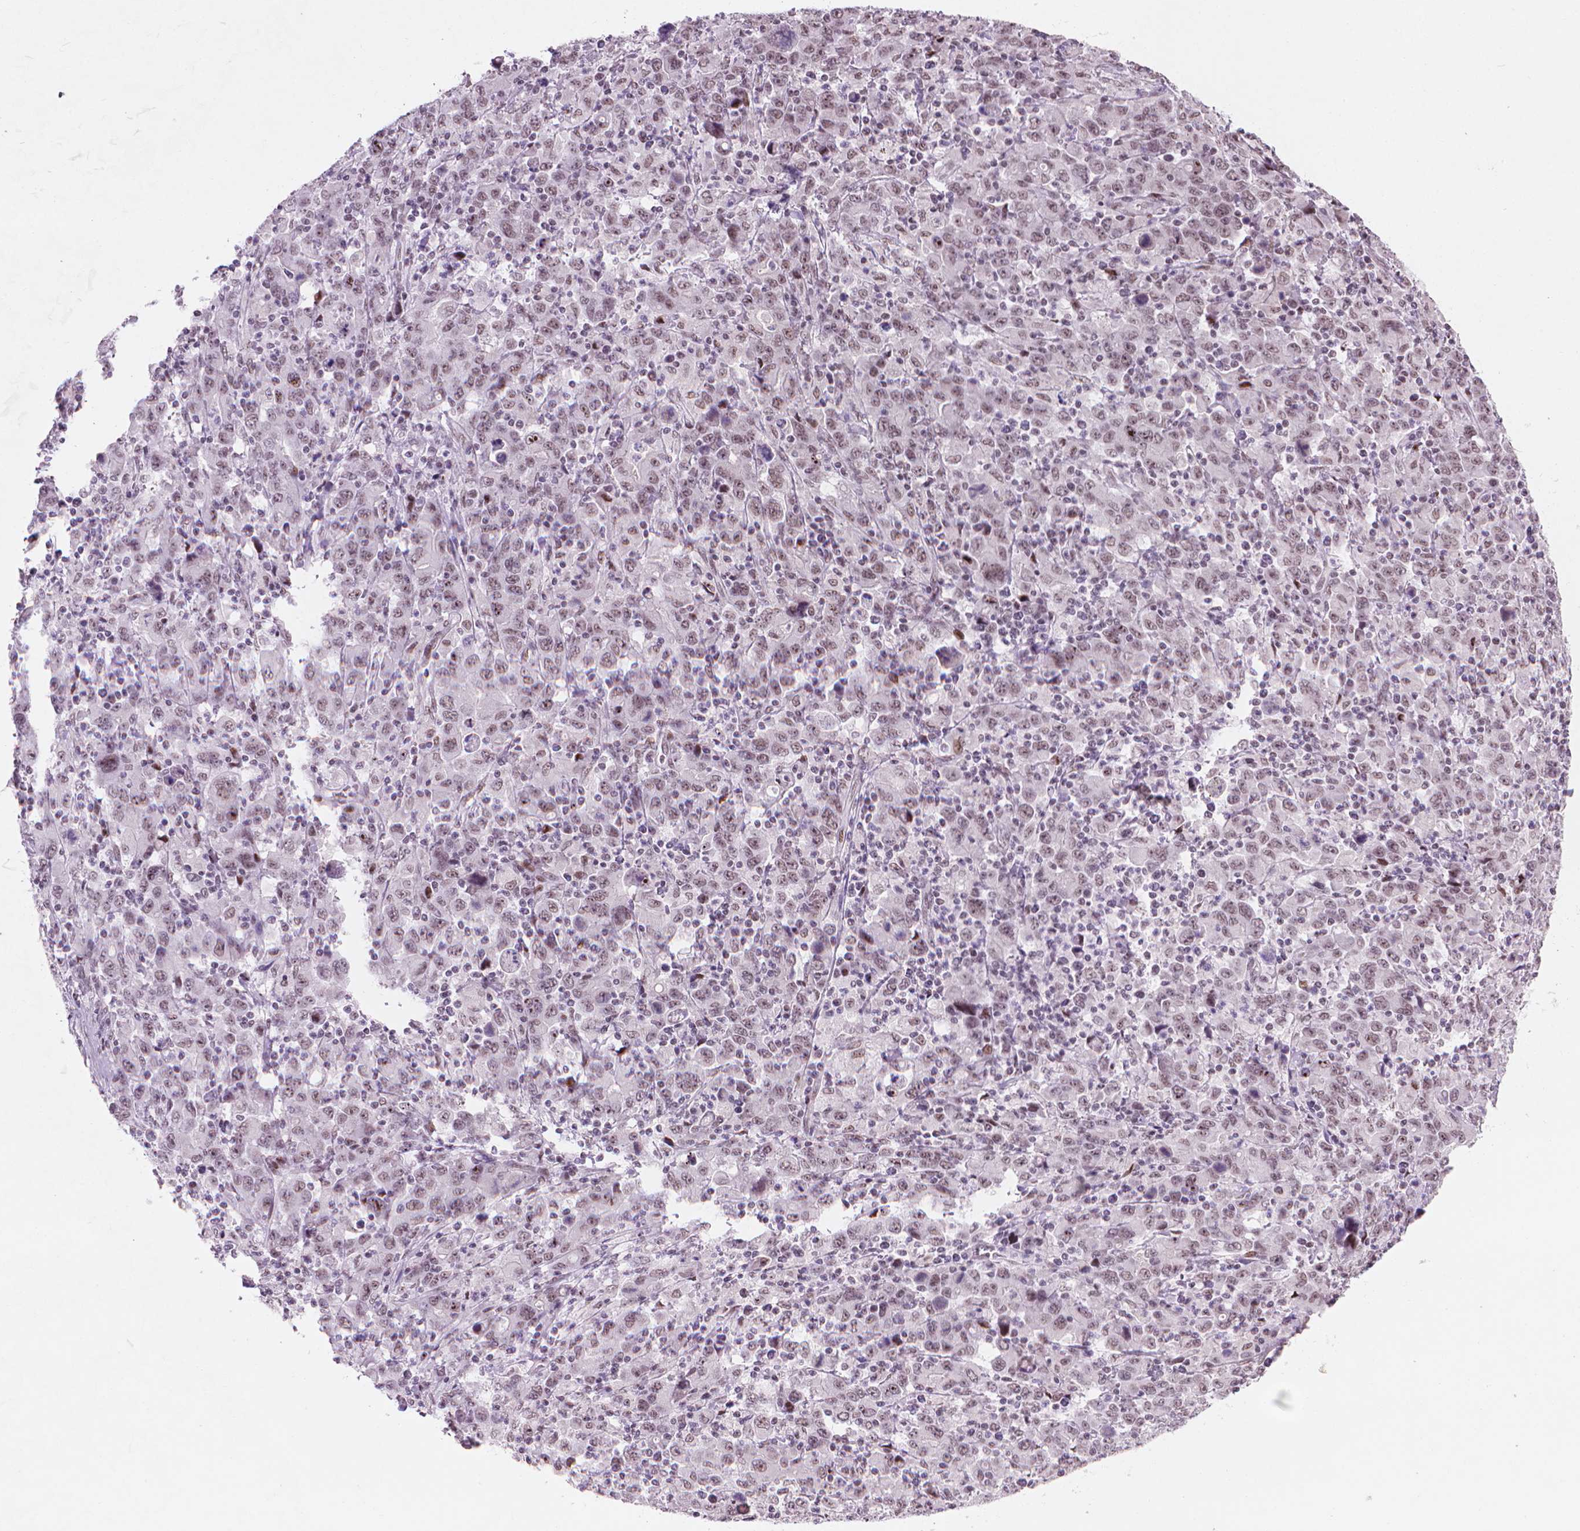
{"staining": {"intensity": "weak", "quantity": "25%-75%", "location": "nuclear"}, "tissue": "stomach cancer", "cell_type": "Tumor cells", "image_type": "cancer", "snomed": [{"axis": "morphology", "description": "Adenocarcinoma, NOS"}, {"axis": "topography", "description": "Stomach, upper"}], "caption": "High-magnification brightfield microscopy of adenocarcinoma (stomach) stained with DAB (3,3'-diaminobenzidine) (brown) and counterstained with hematoxylin (blue). tumor cells exhibit weak nuclear staining is appreciated in about25%-75% of cells.", "gene": "HES7", "patient": {"sex": "male", "age": 69}}